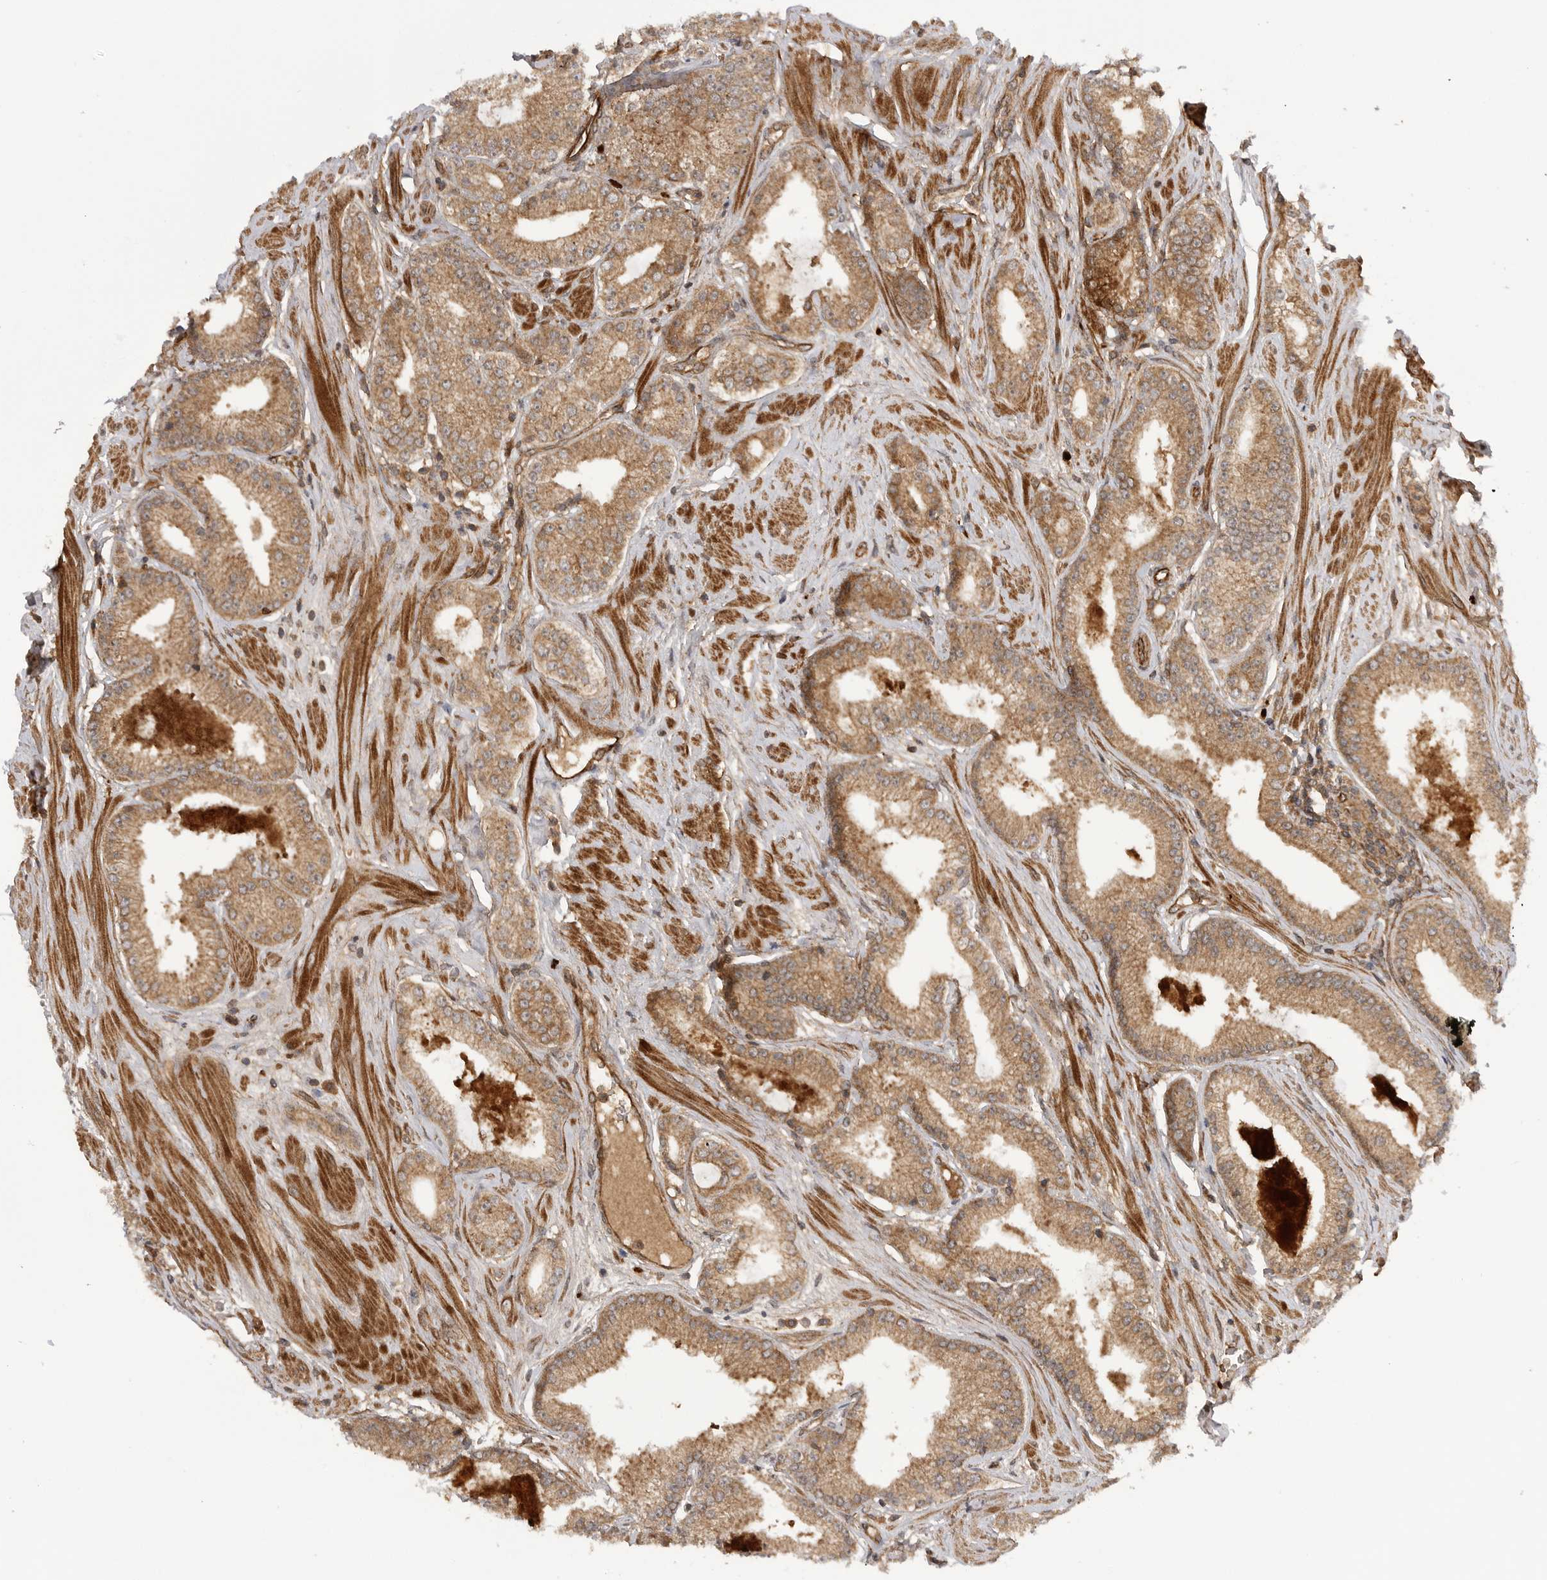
{"staining": {"intensity": "moderate", "quantity": ">75%", "location": "cytoplasmic/membranous"}, "tissue": "prostate cancer", "cell_type": "Tumor cells", "image_type": "cancer", "snomed": [{"axis": "morphology", "description": "Adenocarcinoma, Low grade"}, {"axis": "topography", "description": "Prostate"}], "caption": "High-magnification brightfield microscopy of prostate cancer stained with DAB (3,3'-diaminobenzidine) (brown) and counterstained with hematoxylin (blue). tumor cells exhibit moderate cytoplasmic/membranous staining is appreciated in approximately>75% of cells.", "gene": "PRDX4", "patient": {"sex": "male", "age": 62}}